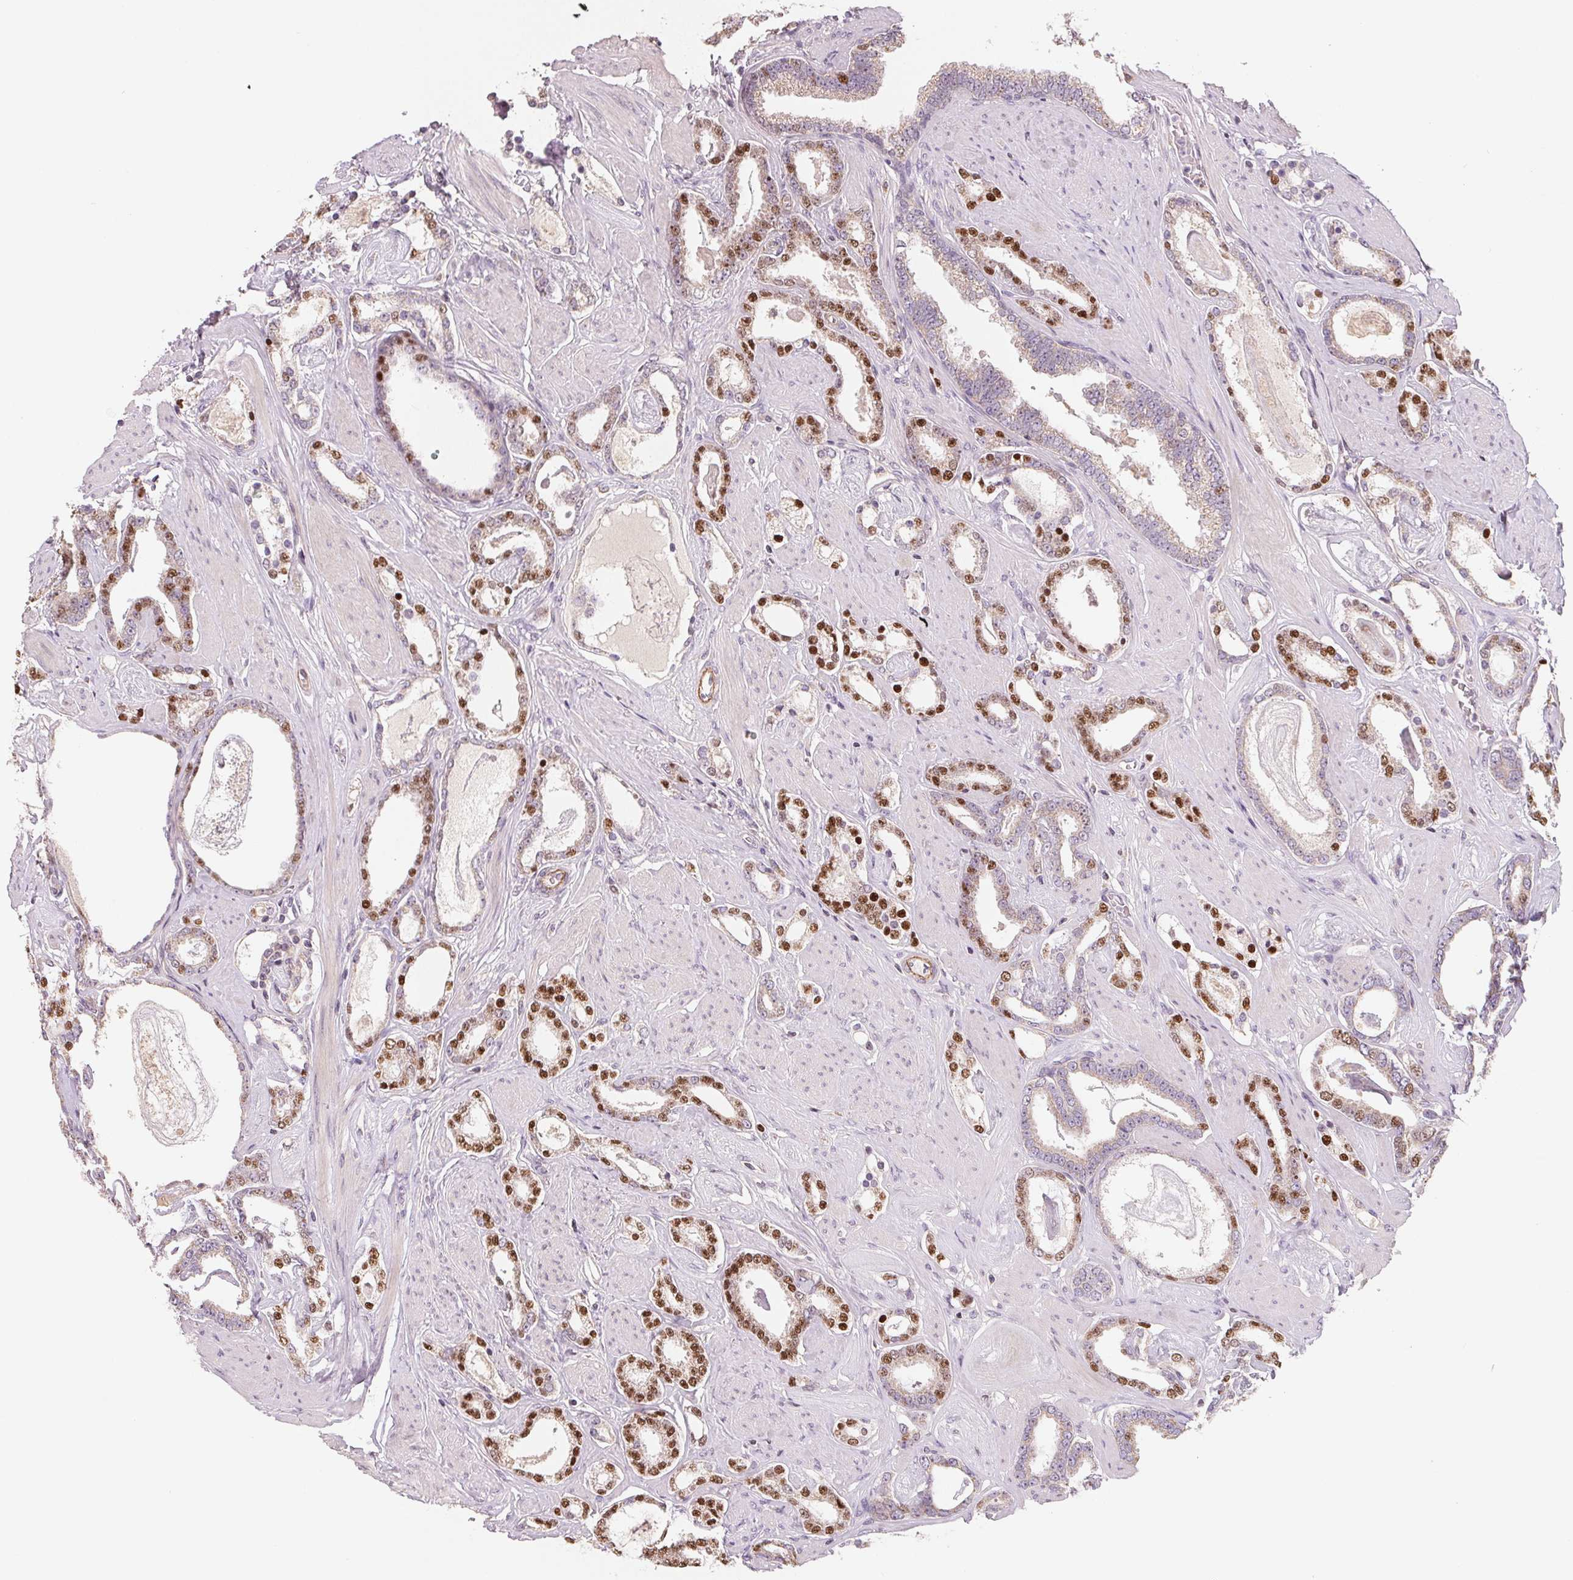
{"staining": {"intensity": "moderate", "quantity": "25%-75%", "location": "nuclear"}, "tissue": "prostate cancer", "cell_type": "Tumor cells", "image_type": "cancer", "snomed": [{"axis": "morphology", "description": "Adenocarcinoma, High grade"}, {"axis": "topography", "description": "Prostate"}], "caption": "Moderate nuclear positivity is seen in approximately 25%-75% of tumor cells in prostate cancer.", "gene": "AQP8", "patient": {"sex": "male", "age": 63}}